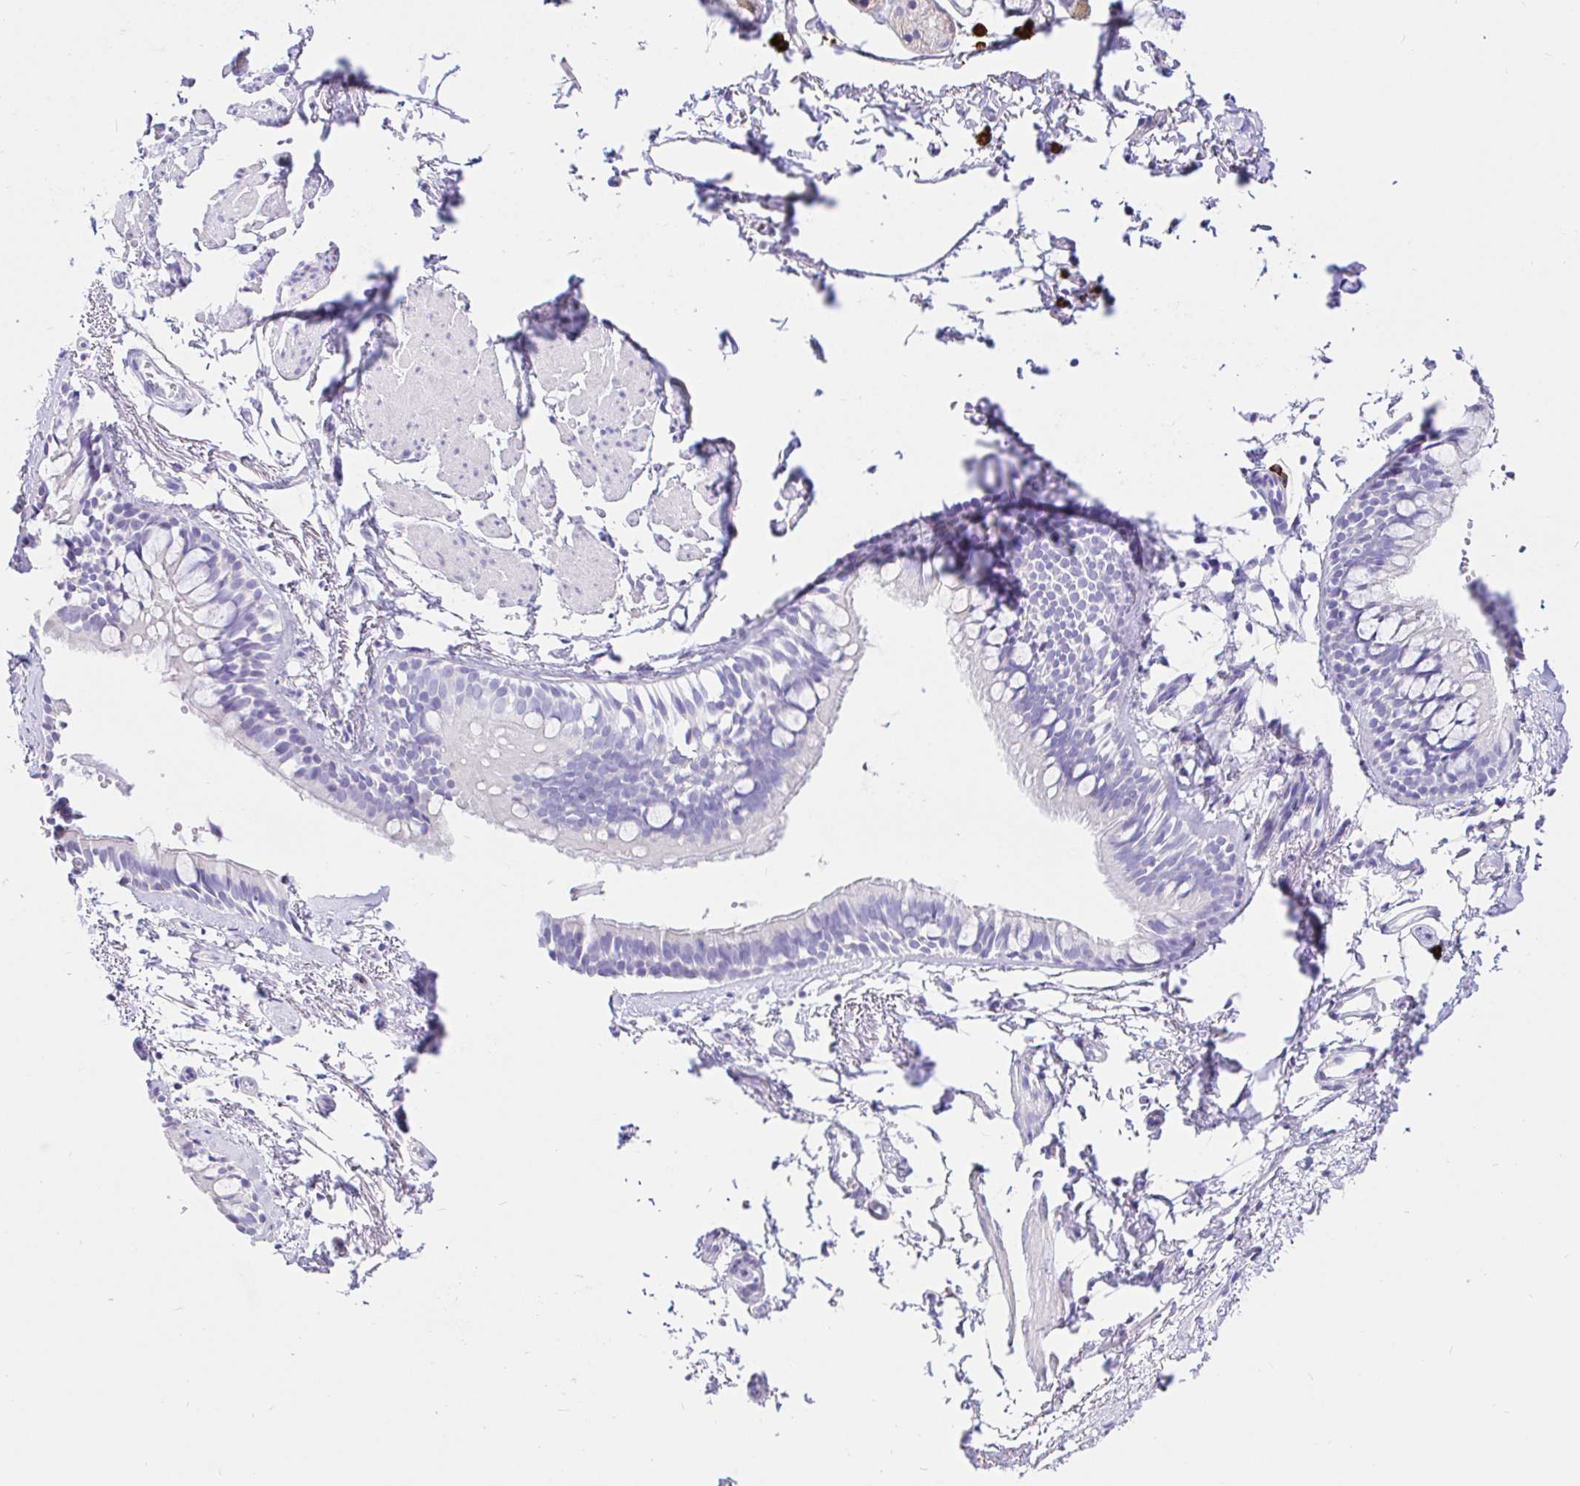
{"staining": {"intensity": "negative", "quantity": "none", "location": "none"}, "tissue": "bronchus", "cell_type": "Respiratory epithelial cells", "image_type": "normal", "snomed": [{"axis": "morphology", "description": "Normal tissue, NOS"}, {"axis": "topography", "description": "Cartilage tissue"}, {"axis": "topography", "description": "Bronchus"}, {"axis": "topography", "description": "Peripheral nerve tissue"}], "caption": "IHC micrograph of normal bronchus: human bronchus stained with DAB reveals no significant protein positivity in respiratory epithelial cells.", "gene": "CCDC62", "patient": {"sex": "female", "age": 59}}